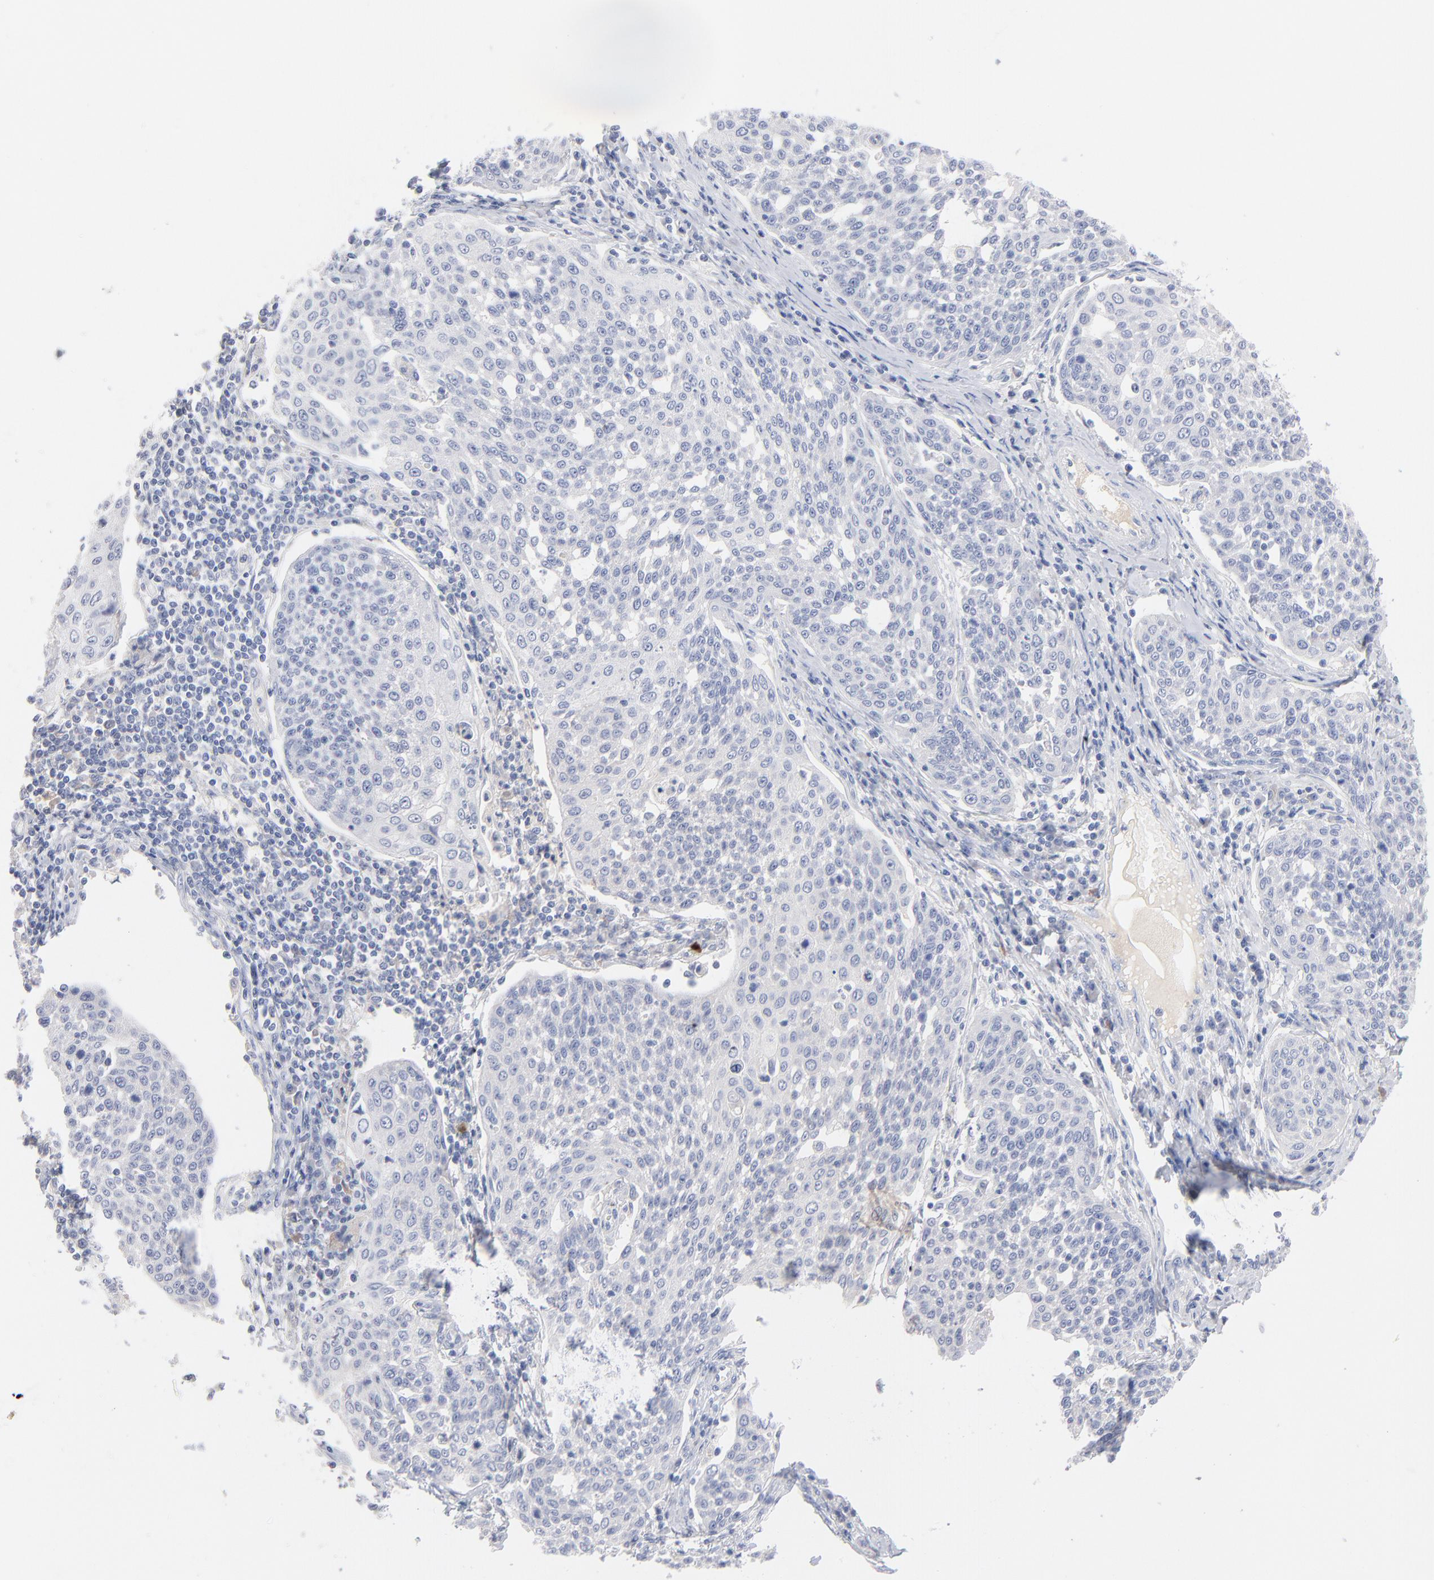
{"staining": {"intensity": "negative", "quantity": "none", "location": "none"}, "tissue": "cervical cancer", "cell_type": "Tumor cells", "image_type": "cancer", "snomed": [{"axis": "morphology", "description": "Squamous cell carcinoma, NOS"}, {"axis": "topography", "description": "Cervix"}], "caption": "The micrograph demonstrates no staining of tumor cells in cervical squamous cell carcinoma. Nuclei are stained in blue.", "gene": "F12", "patient": {"sex": "female", "age": 34}}